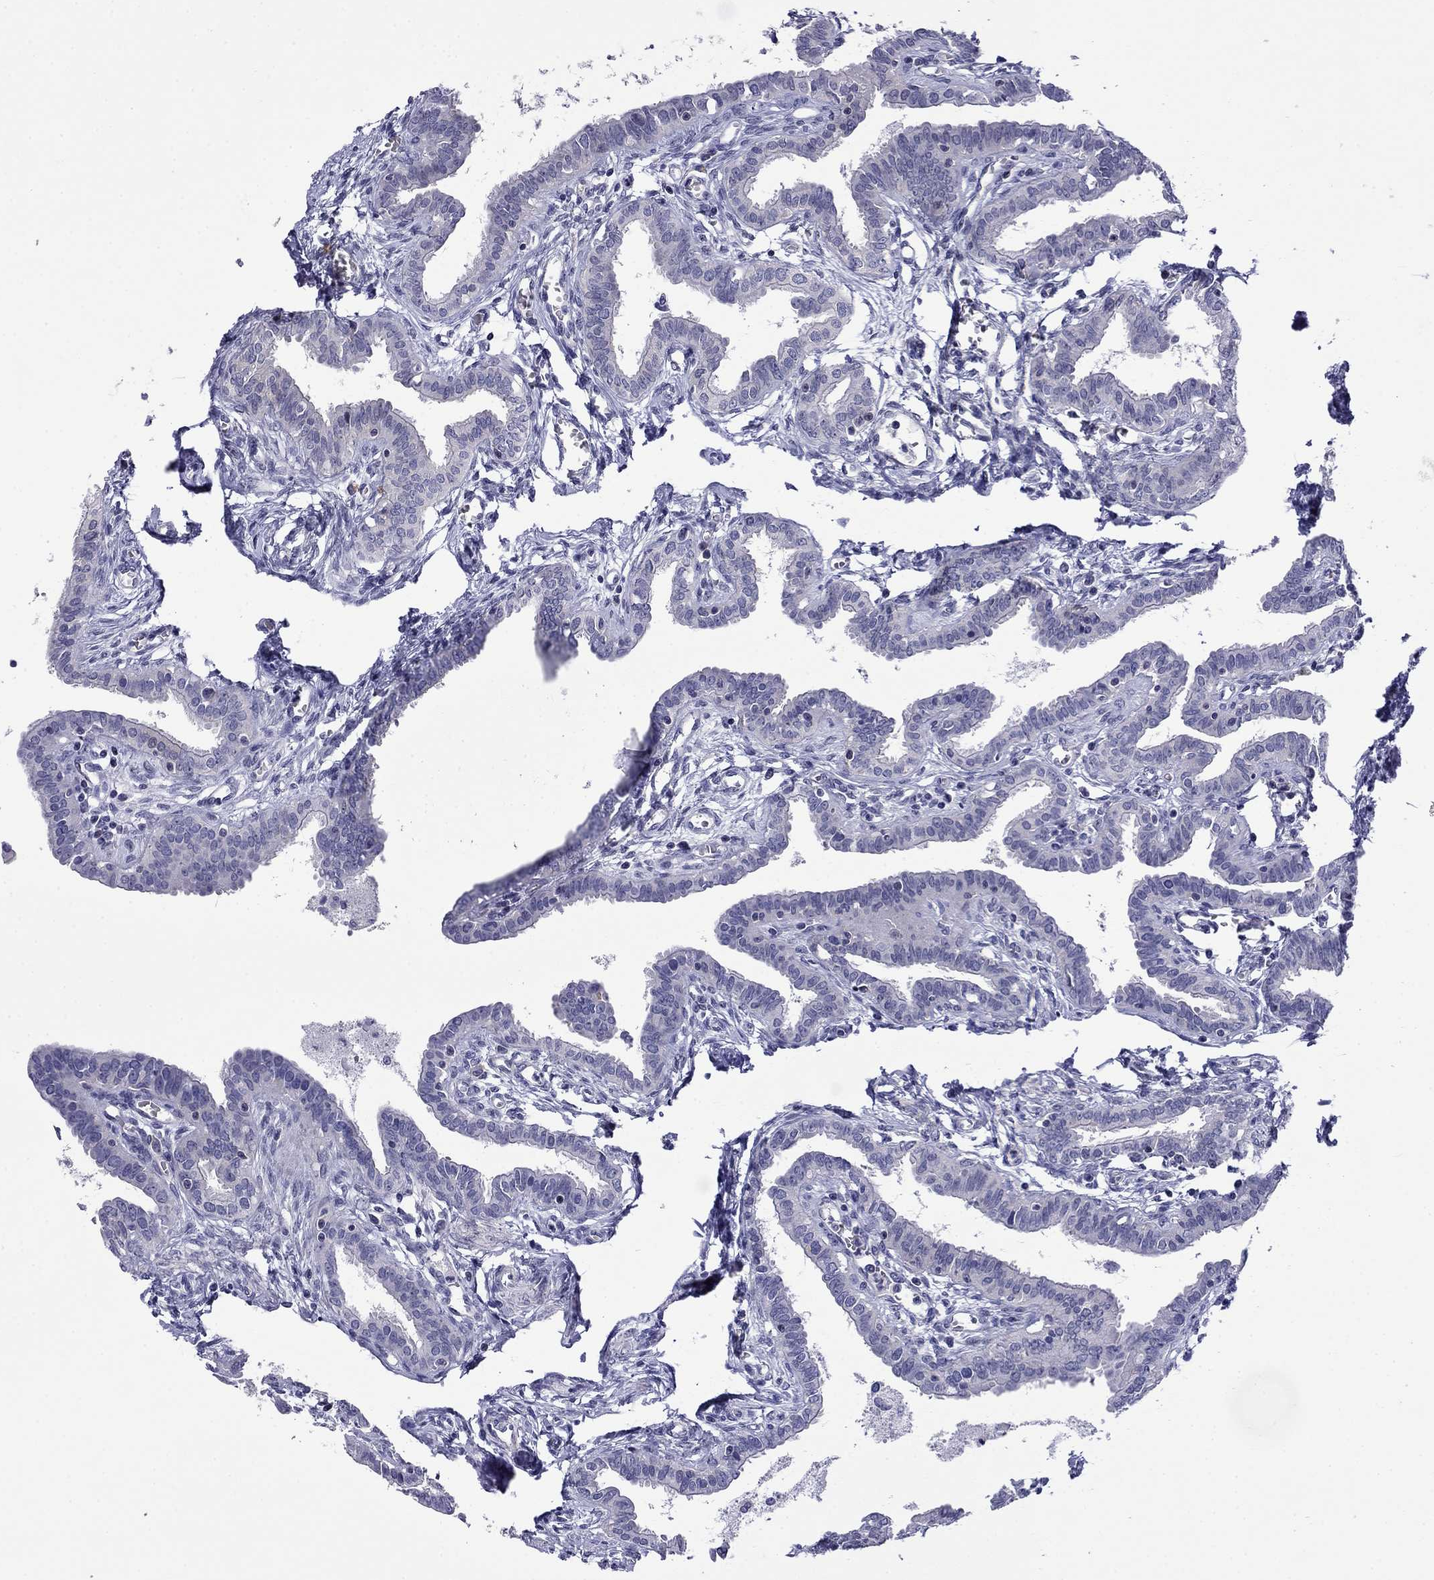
{"staining": {"intensity": "negative", "quantity": "none", "location": "none"}, "tissue": "fallopian tube", "cell_type": "Glandular cells", "image_type": "normal", "snomed": [{"axis": "morphology", "description": "Normal tissue, NOS"}, {"axis": "morphology", "description": "Carcinoma, endometroid"}, {"axis": "topography", "description": "Fallopian tube"}, {"axis": "topography", "description": "Ovary"}], "caption": "This is a image of immunohistochemistry staining of normal fallopian tube, which shows no expression in glandular cells.", "gene": "PRR18", "patient": {"sex": "female", "age": 42}}